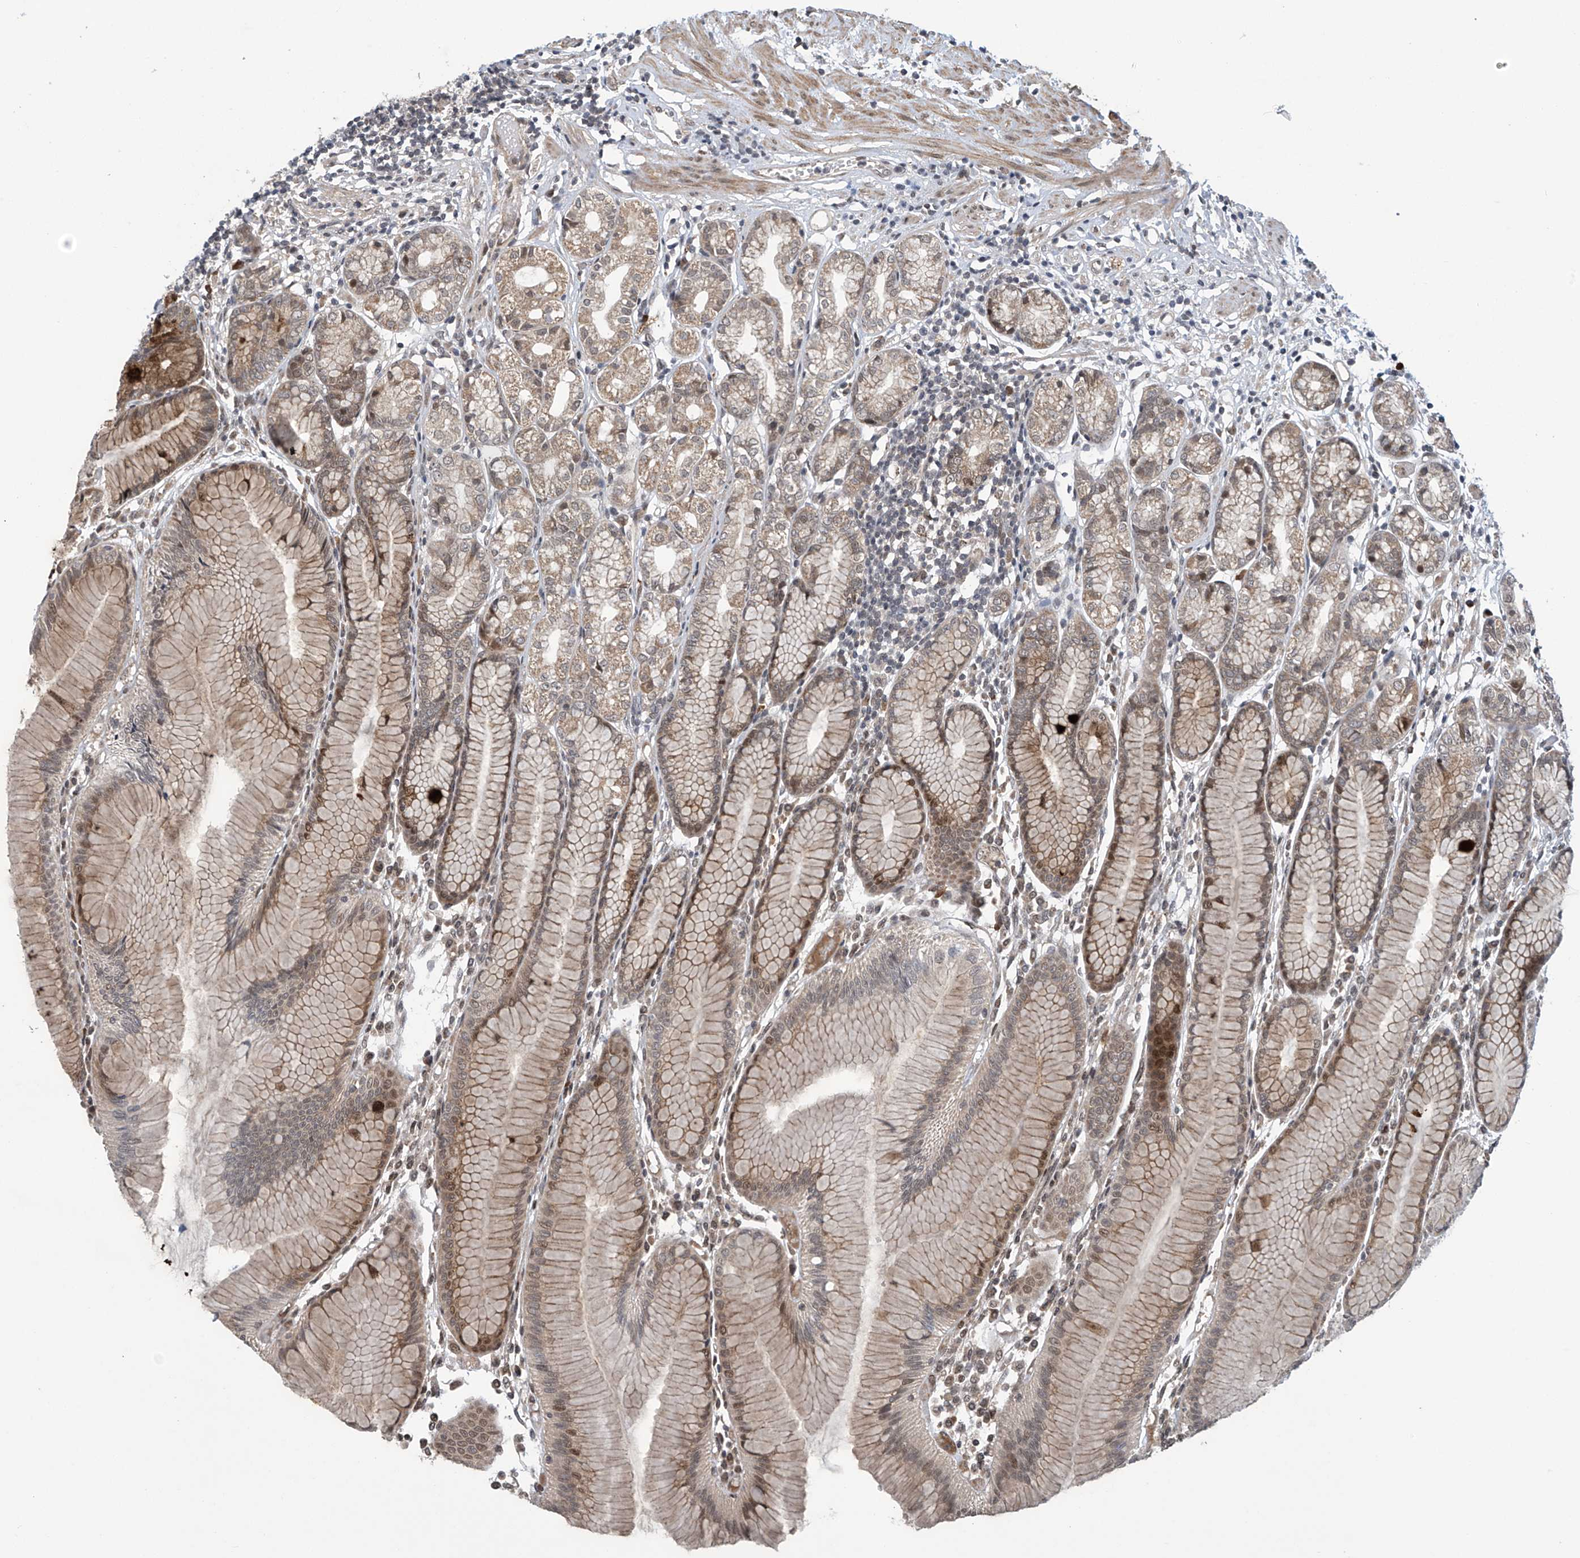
{"staining": {"intensity": "moderate", "quantity": "25%-75%", "location": "cytoplasmic/membranous,nuclear"}, "tissue": "stomach", "cell_type": "Glandular cells", "image_type": "normal", "snomed": [{"axis": "morphology", "description": "Normal tissue, NOS"}, {"axis": "topography", "description": "Stomach"}], "caption": "Immunohistochemistry (IHC) staining of unremarkable stomach, which demonstrates medium levels of moderate cytoplasmic/membranous,nuclear staining in about 25%-75% of glandular cells indicating moderate cytoplasmic/membranous,nuclear protein positivity. The staining was performed using DAB (3,3'-diaminobenzidine) (brown) for protein detection and nuclei were counterstained in hematoxylin (blue).", "gene": "ABHD13", "patient": {"sex": "female", "age": 57}}